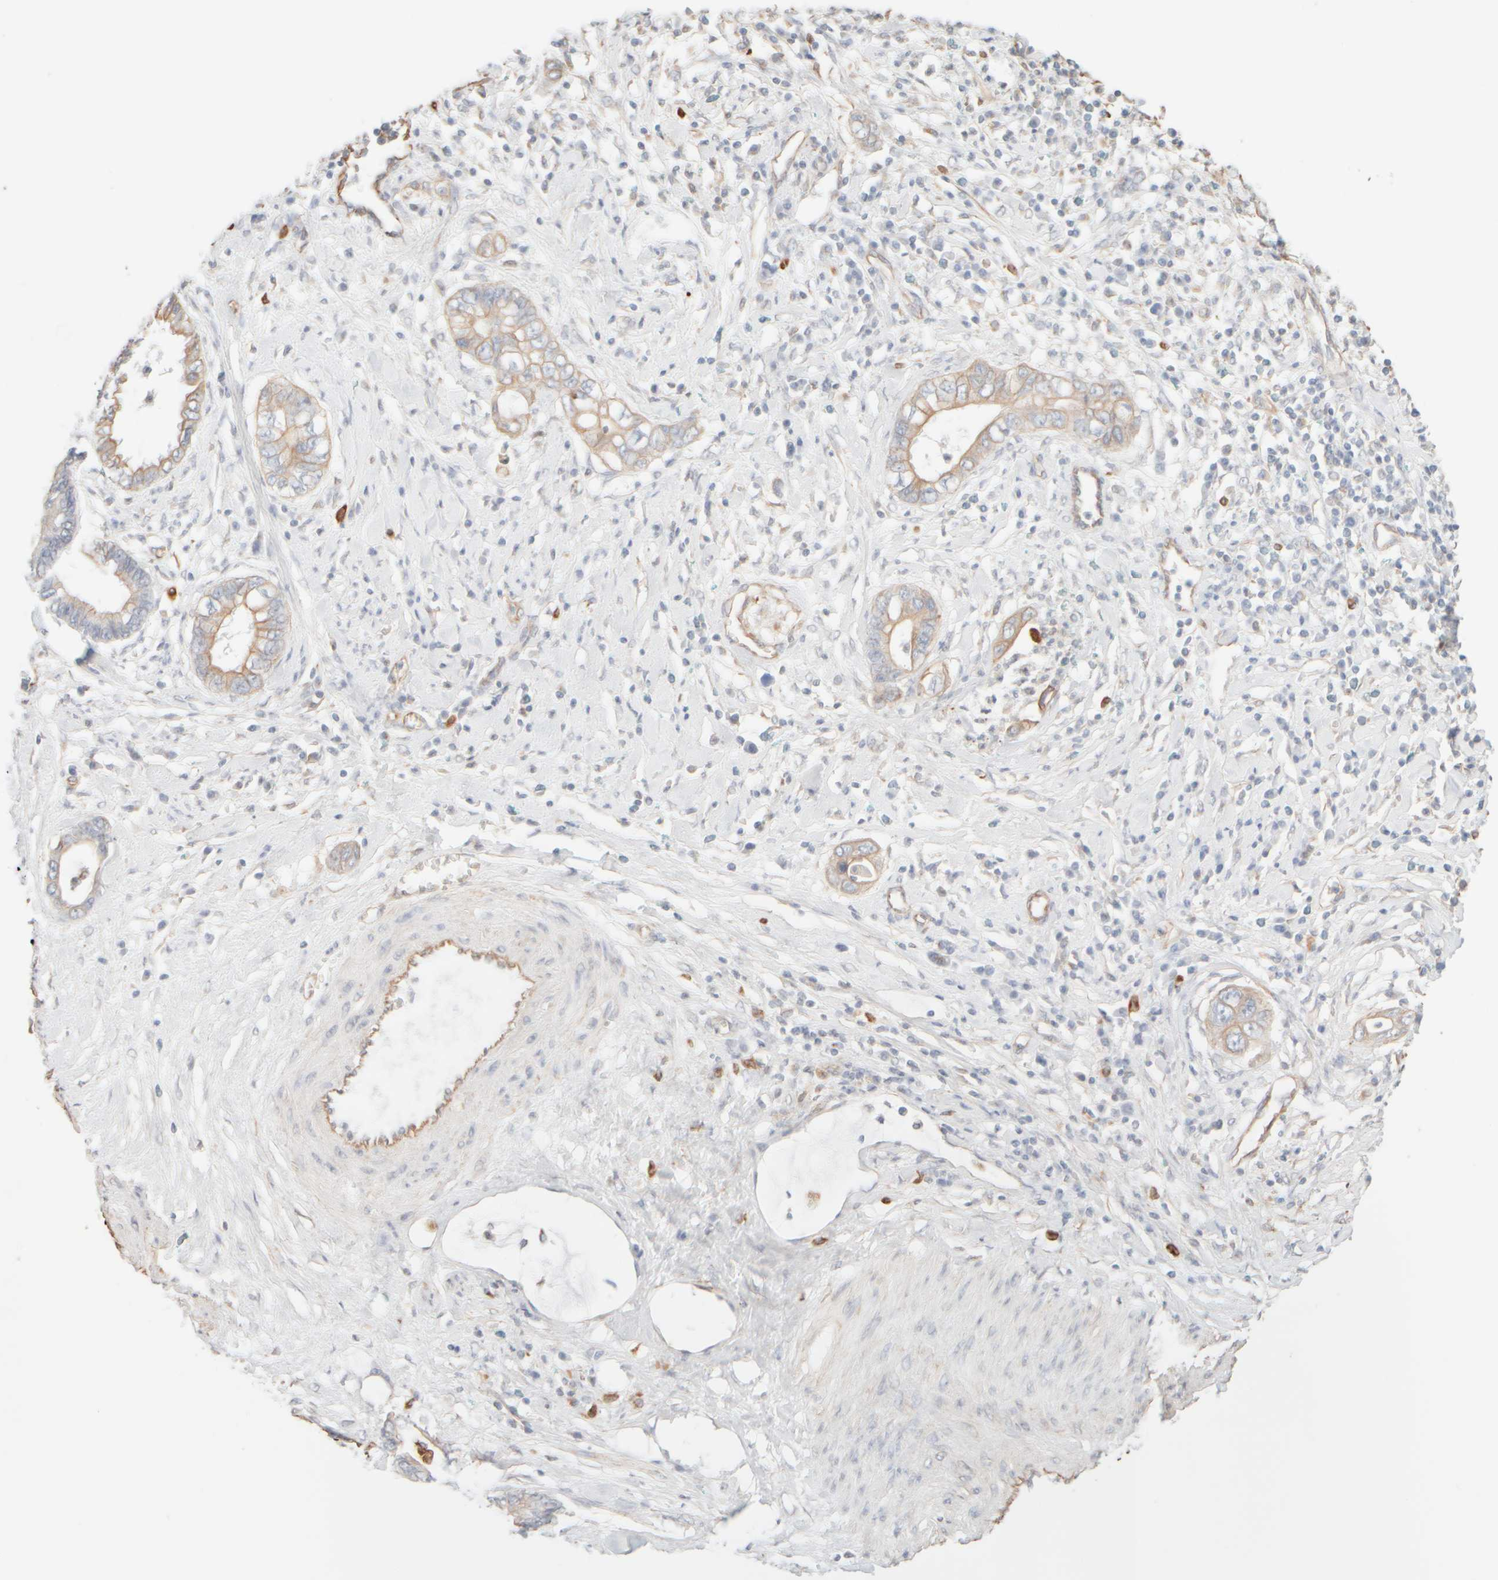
{"staining": {"intensity": "weak", "quantity": "25%-75%", "location": "cytoplasmic/membranous"}, "tissue": "cervical cancer", "cell_type": "Tumor cells", "image_type": "cancer", "snomed": [{"axis": "morphology", "description": "Adenocarcinoma, NOS"}, {"axis": "topography", "description": "Cervix"}], "caption": "Immunohistochemistry staining of cervical cancer (adenocarcinoma), which exhibits low levels of weak cytoplasmic/membranous staining in about 25%-75% of tumor cells indicating weak cytoplasmic/membranous protein staining. The staining was performed using DAB (3,3'-diaminobenzidine) (brown) for protein detection and nuclei were counterstained in hematoxylin (blue).", "gene": "KRT15", "patient": {"sex": "female", "age": 44}}